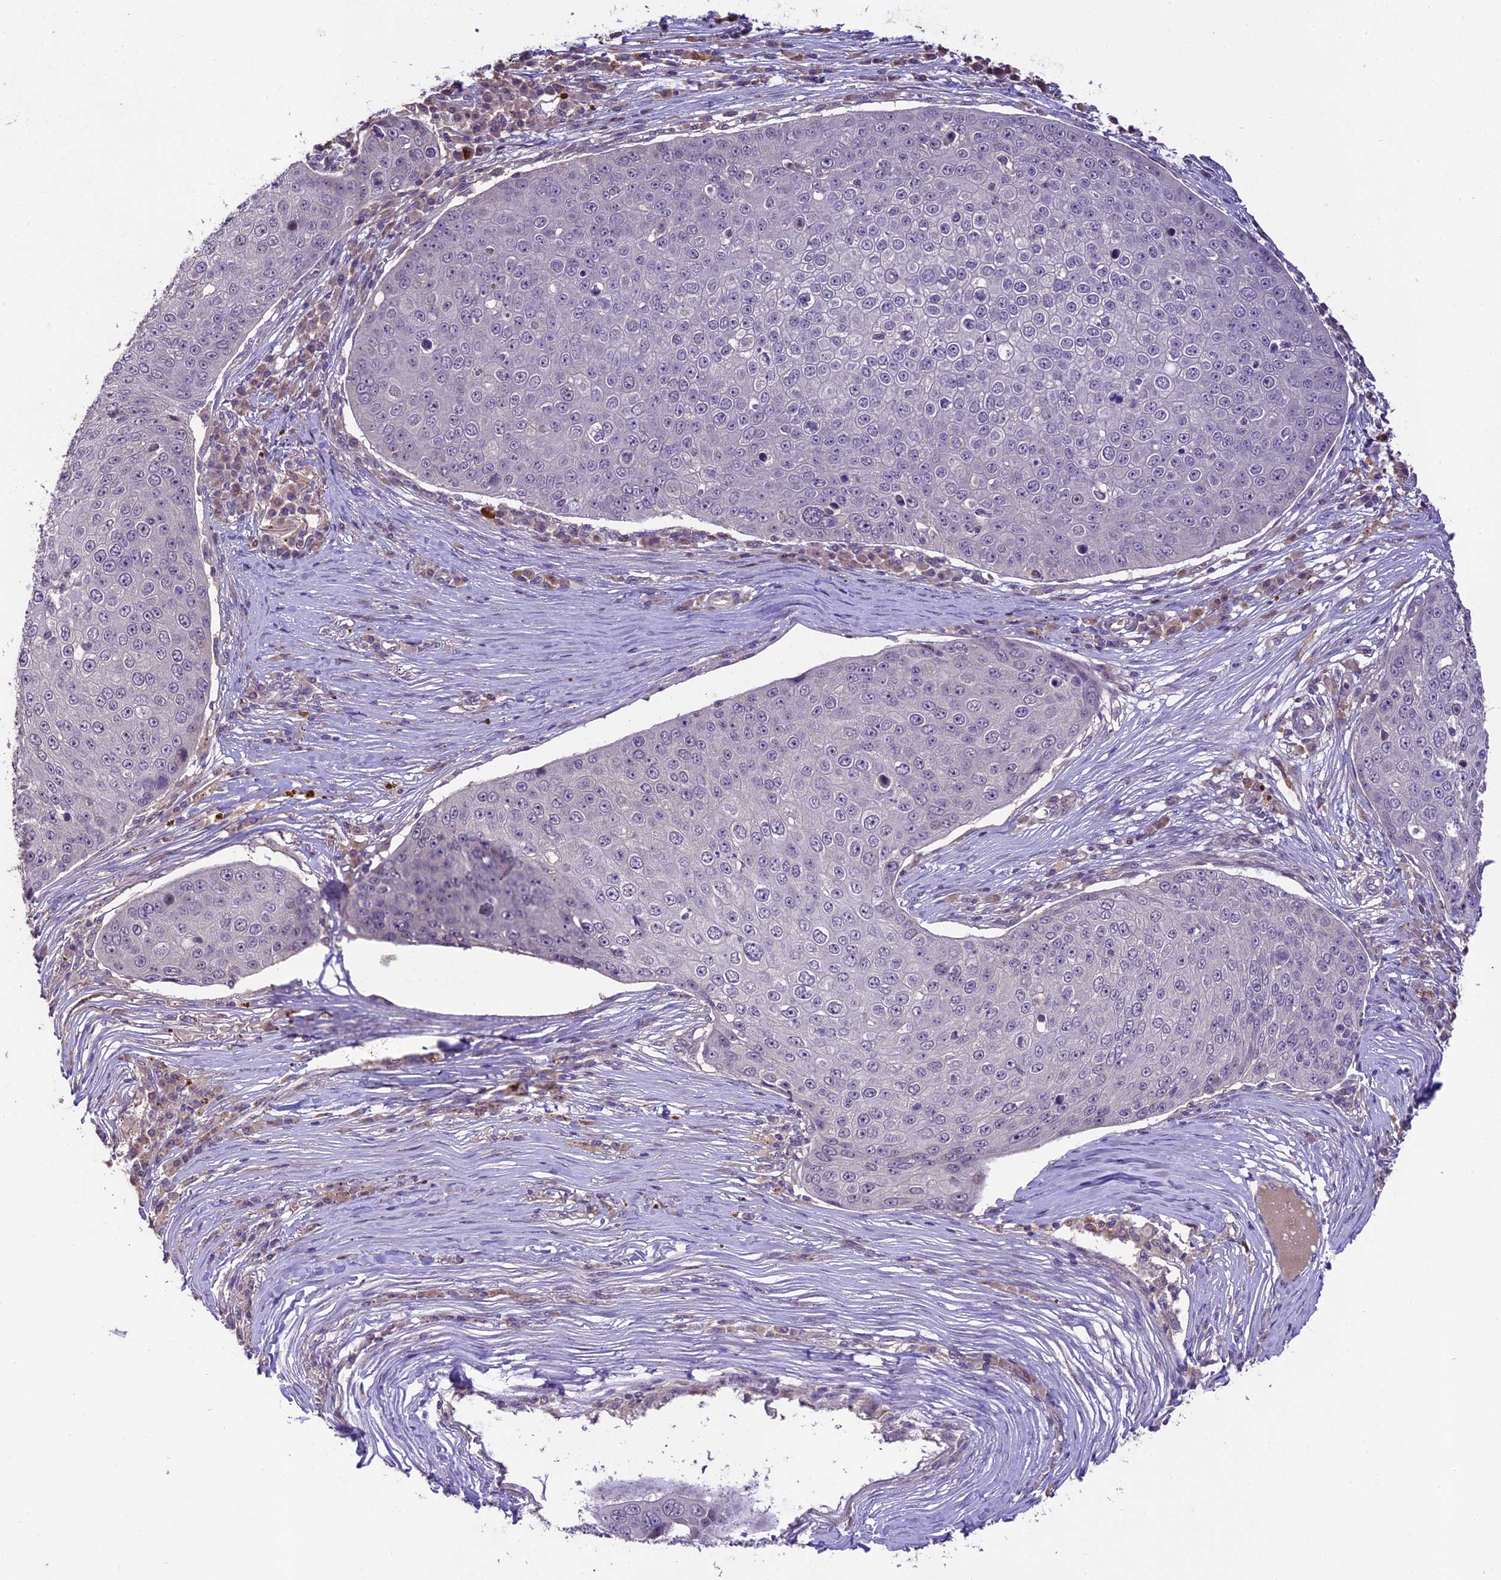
{"staining": {"intensity": "negative", "quantity": "none", "location": "none"}, "tissue": "skin cancer", "cell_type": "Tumor cells", "image_type": "cancer", "snomed": [{"axis": "morphology", "description": "Squamous cell carcinoma, NOS"}, {"axis": "topography", "description": "Skin"}], "caption": "Tumor cells show no significant positivity in skin cancer (squamous cell carcinoma).", "gene": "DGKH", "patient": {"sex": "male", "age": 71}}